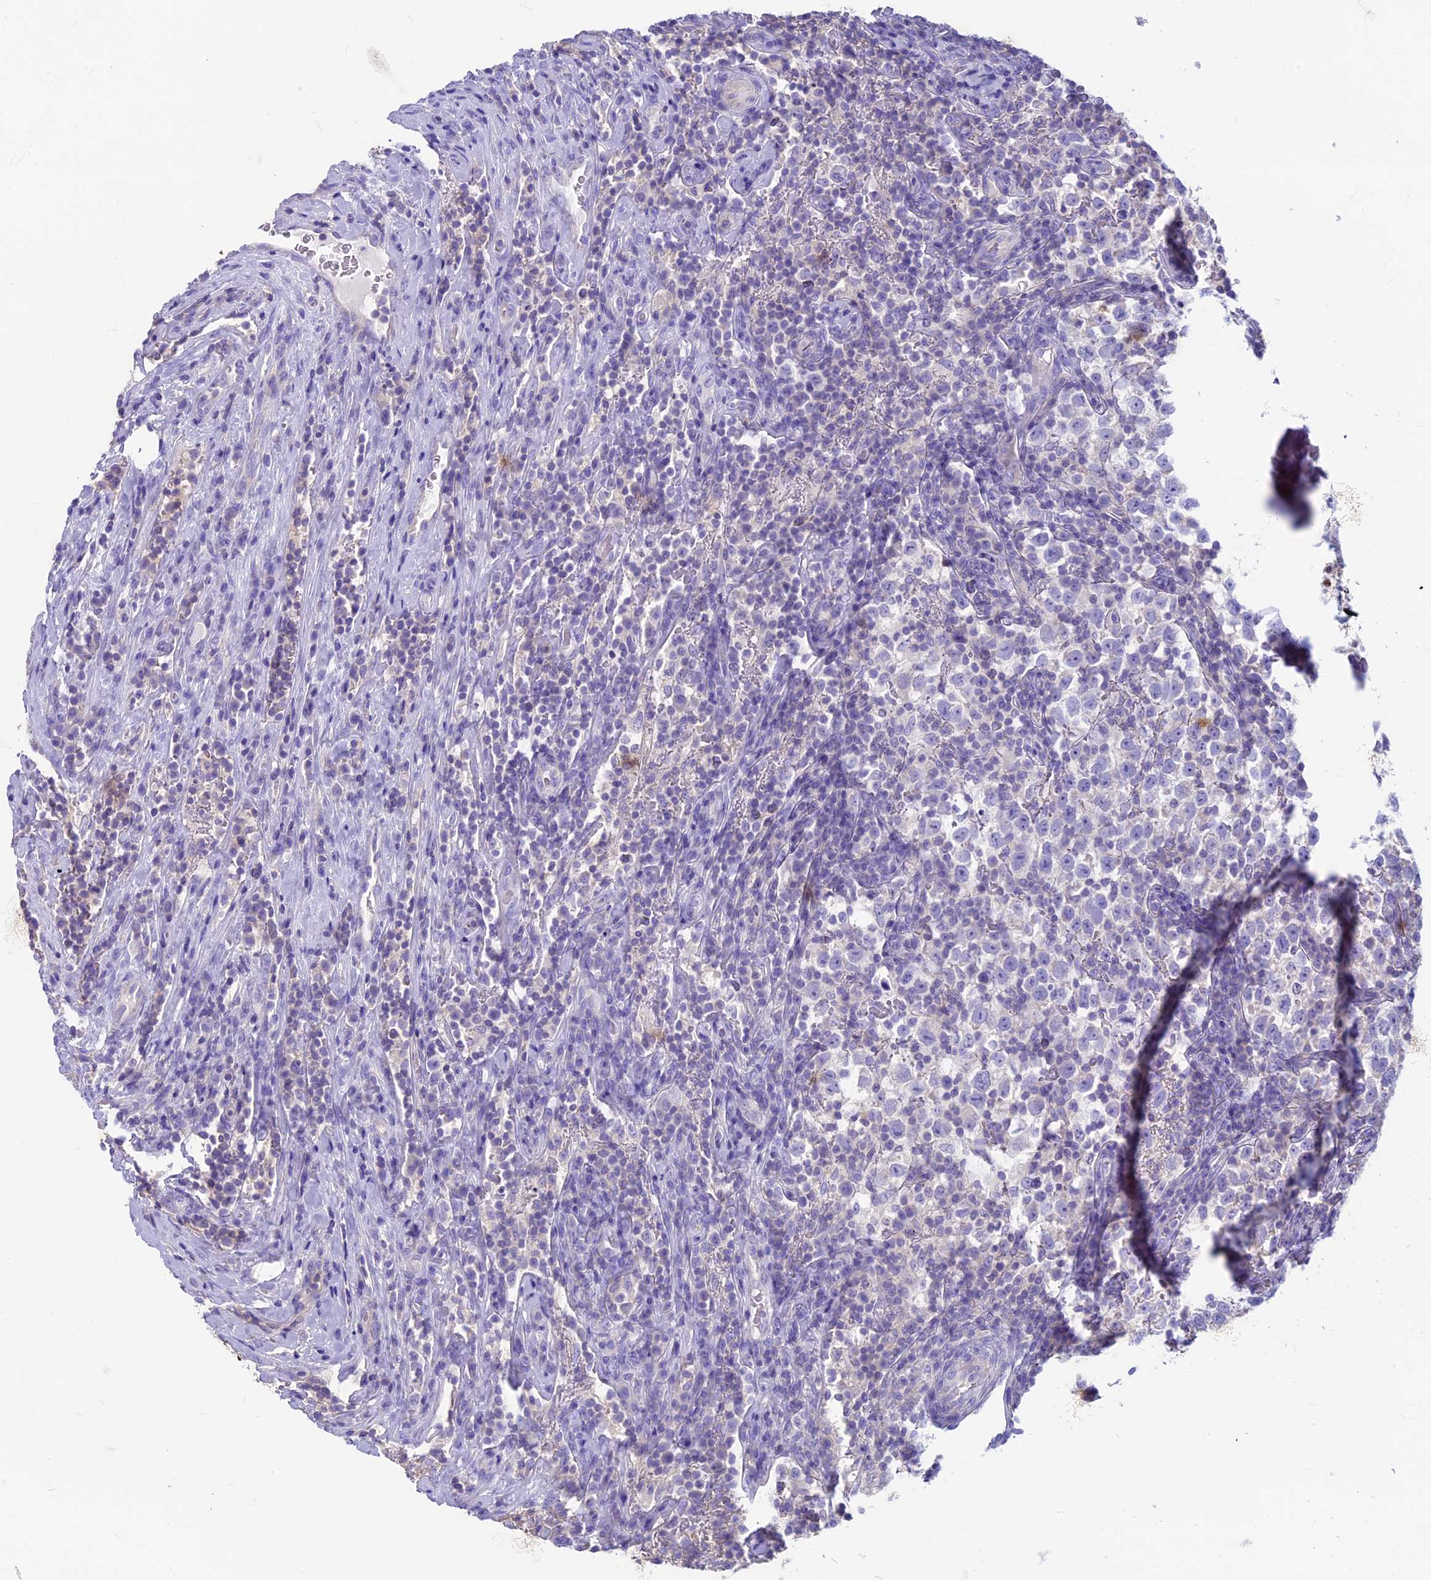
{"staining": {"intensity": "negative", "quantity": "none", "location": "none"}, "tissue": "testis cancer", "cell_type": "Tumor cells", "image_type": "cancer", "snomed": [{"axis": "morphology", "description": "Normal tissue, NOS"}, {"axis": "morphology", "description": "Seminoma, NOS"}, {"axis": "topography", "description": "Testis"}], "caption": "IHC micrograph of neoplastic tissue: human testis seminoma stained with DAB (3,3'-diaminobenzidine) demonstrates no significant protein expression in tumor cells.", "gene": "CDAN1", "patient": {"sex": "male", "age": 43}}